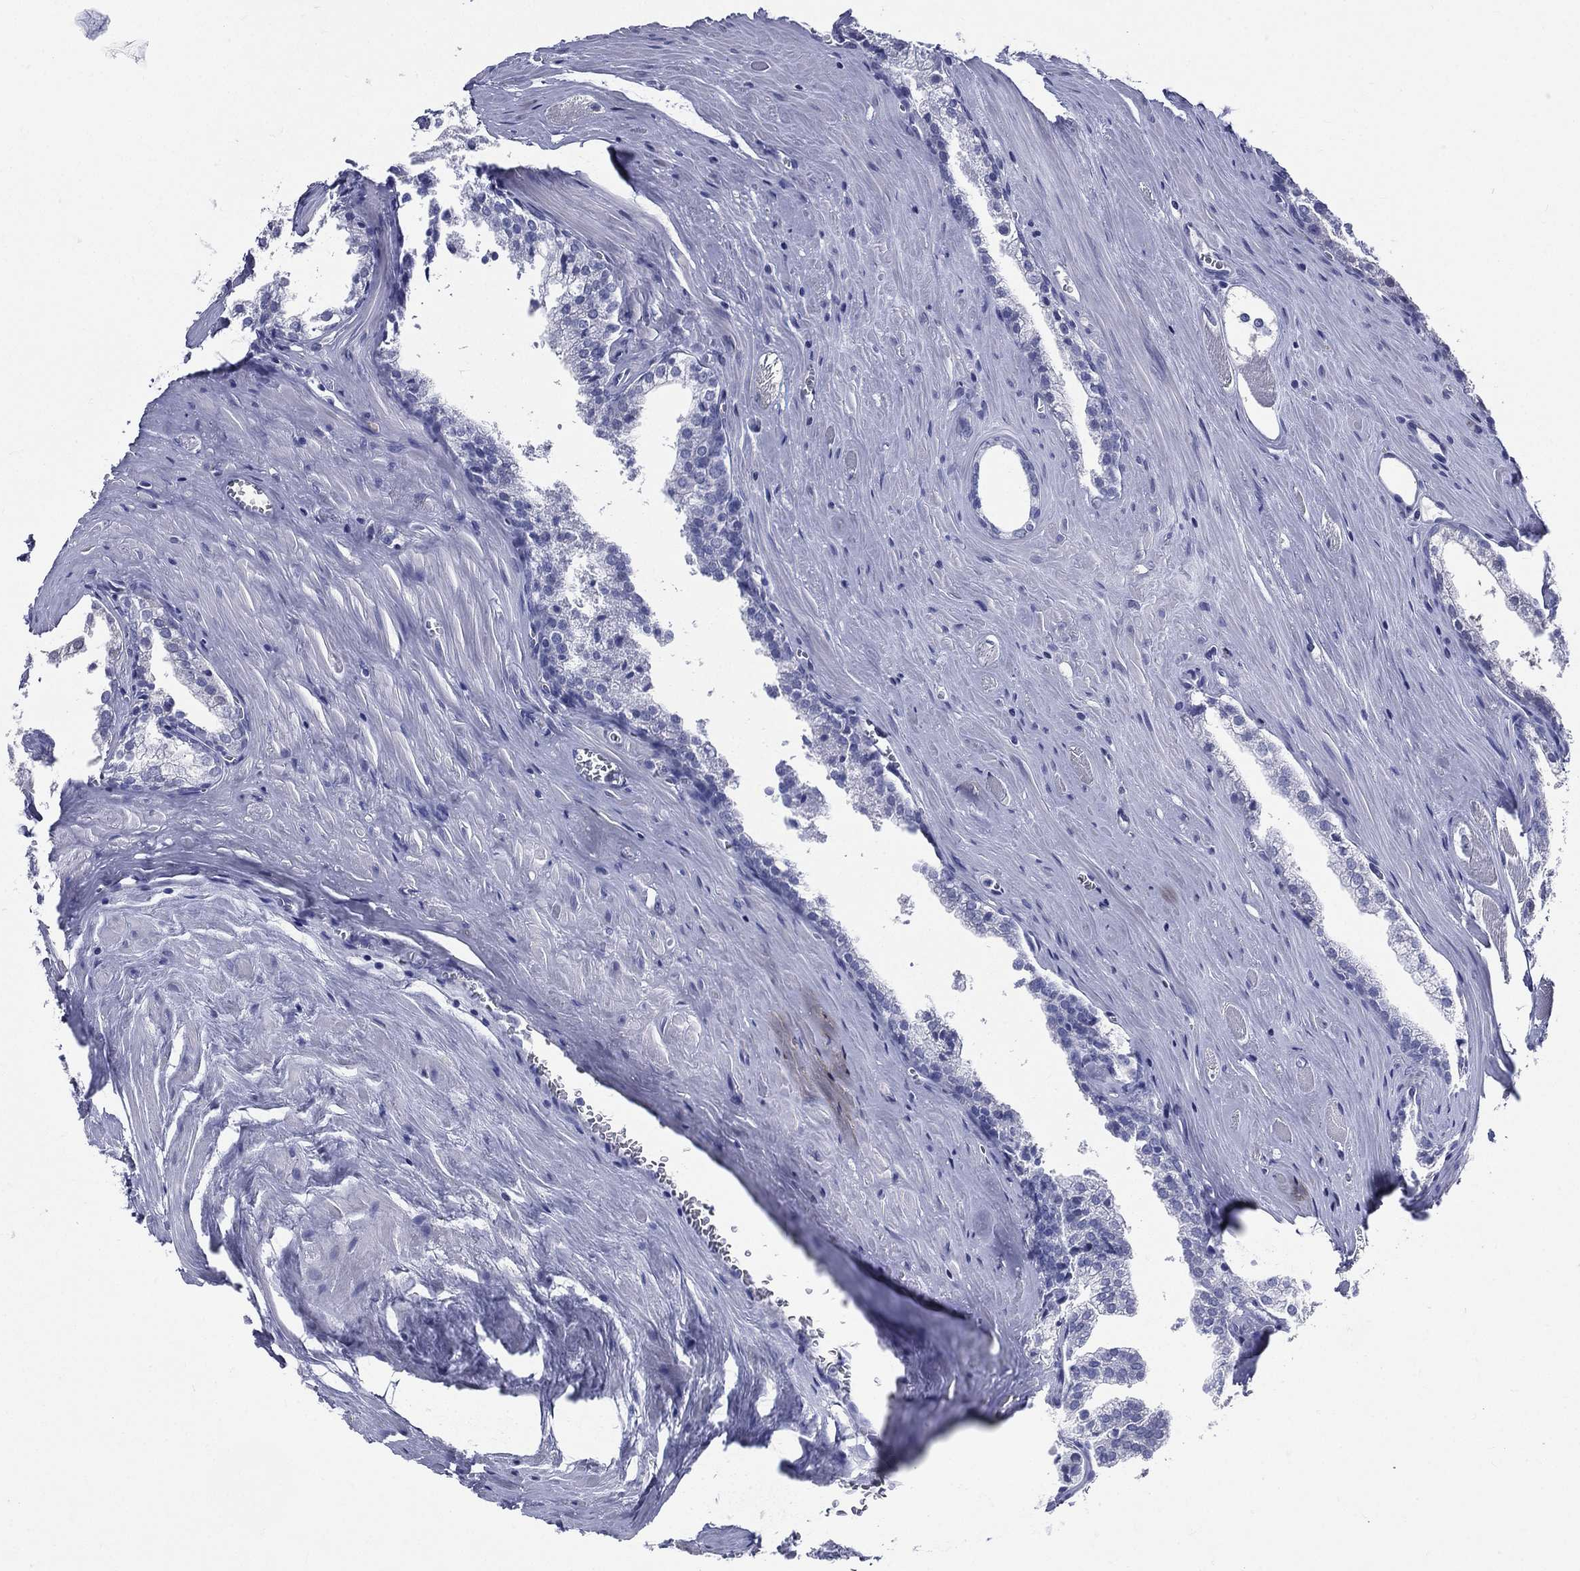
{"staining": {"intensity": "negative", "quantity": "none", "location": "none"}, "tissue": "prostate cancer", "cell_type": "Tumor cells", "image_type": "cancer", "snomed": [{"axis": "morphology", "description": "Adenocarcinoma, NOS"}, {"axis": "topography", "description": "Prostate"}], "caption": "High magnification brightfield microscopy of prostate adenocarcinoma stained with DAB (brown) and counterstained with hematoxylin (blue): tumor cells show no significant expression.", "gene": "DPYS", "patient": {"sex": "male", "age": 72}}